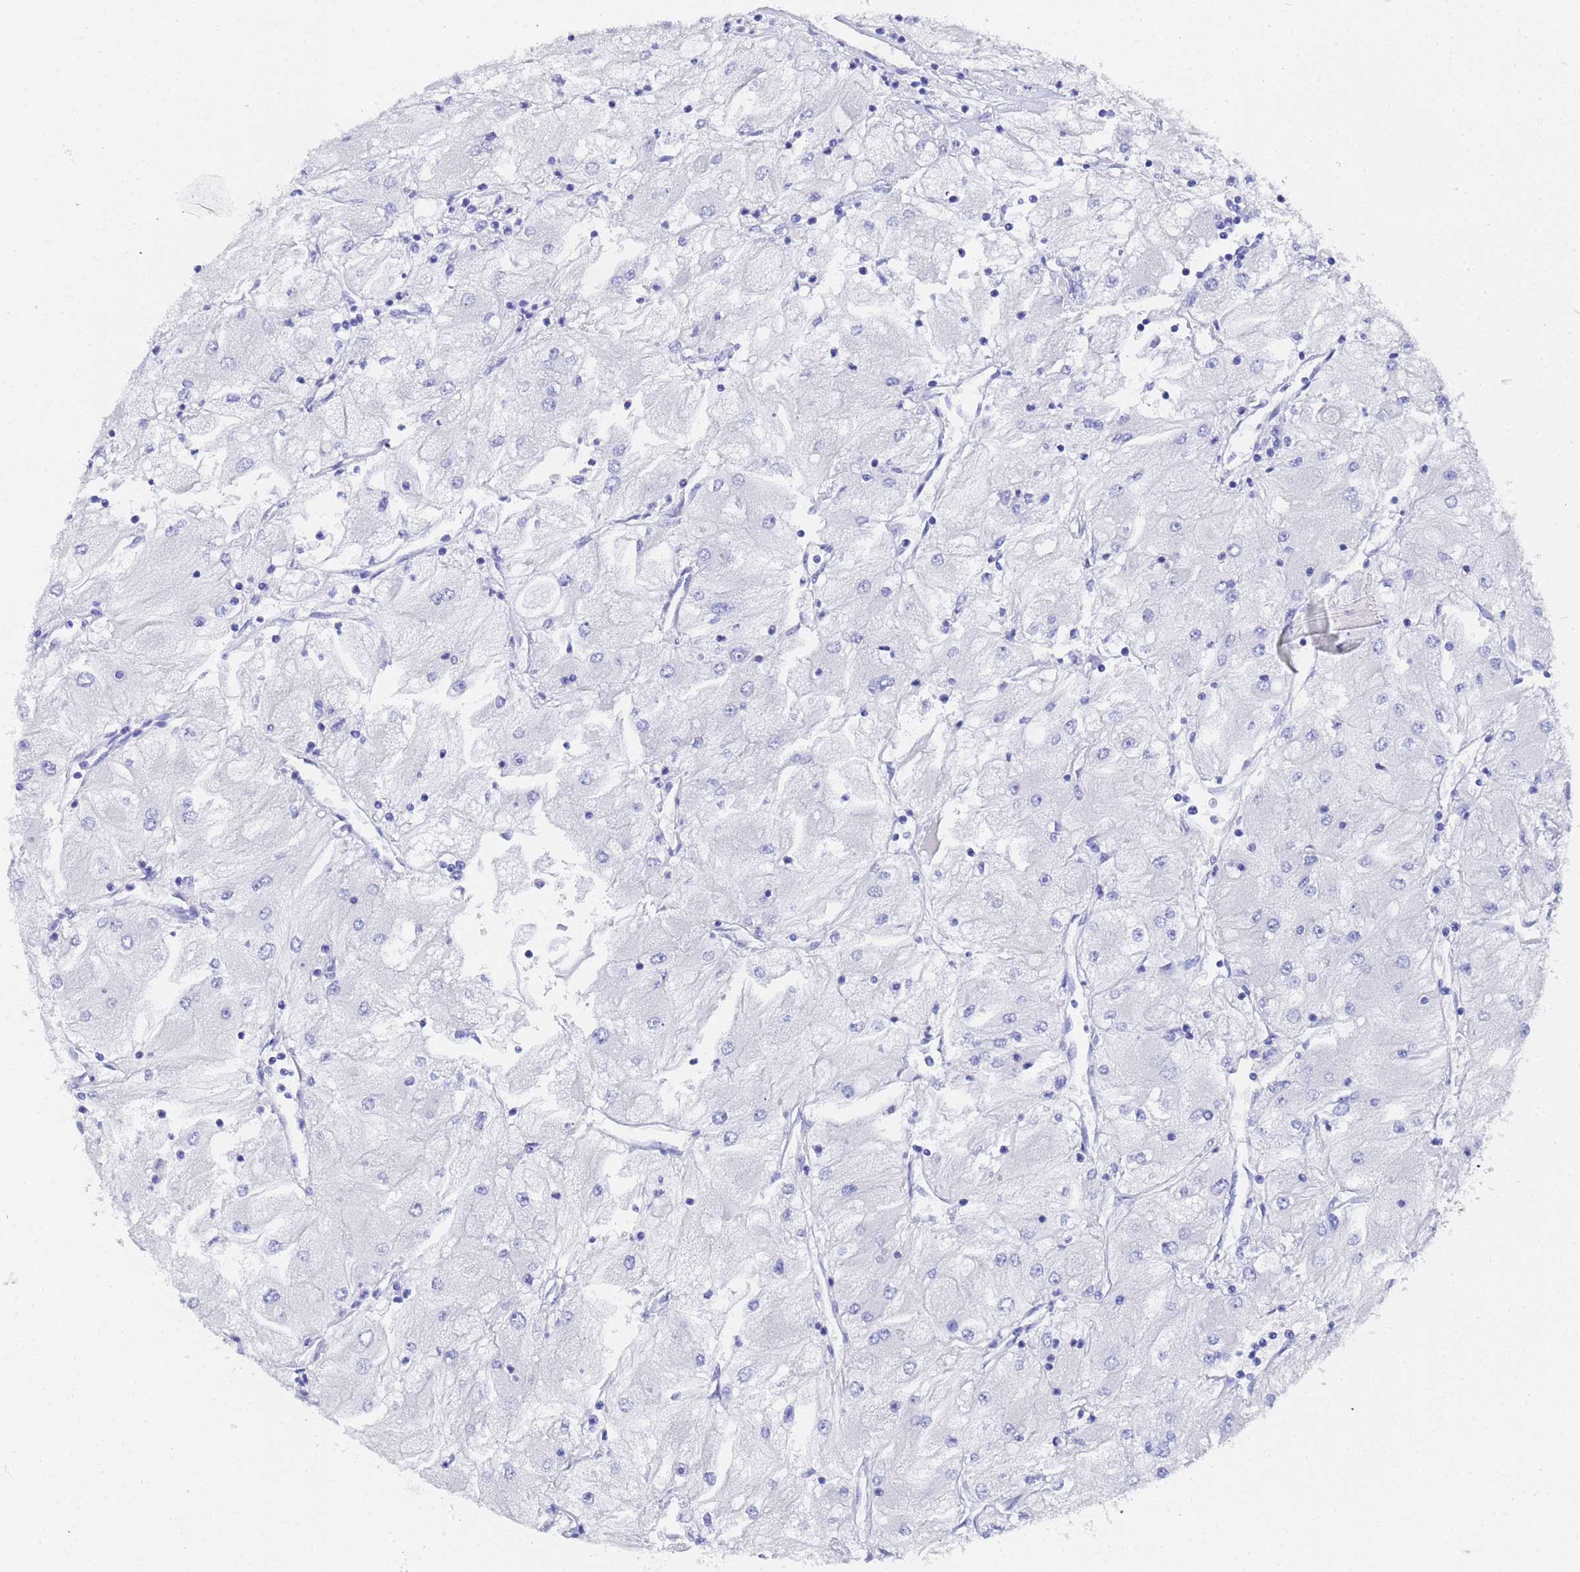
{"staining": {"intensity": "negative", "quantity": "none", "location": "none"}, "tissue": "renal cancer", "cell_type": "Tumor cells", "image_type": "cancer", "snomed": [{"axis": "morphology", "description": "Adenocarcinoma, NOS"}, {"axis": "topography", "description": "Kidney"}], "caption": "IHC photomicrograph of neoplastic tissue: human renal cancer stained with DAB exhibits no significant protein staining in tumor cells.", "gene": "TUBB1", "patient": {"sex": "male", "age": 80}}